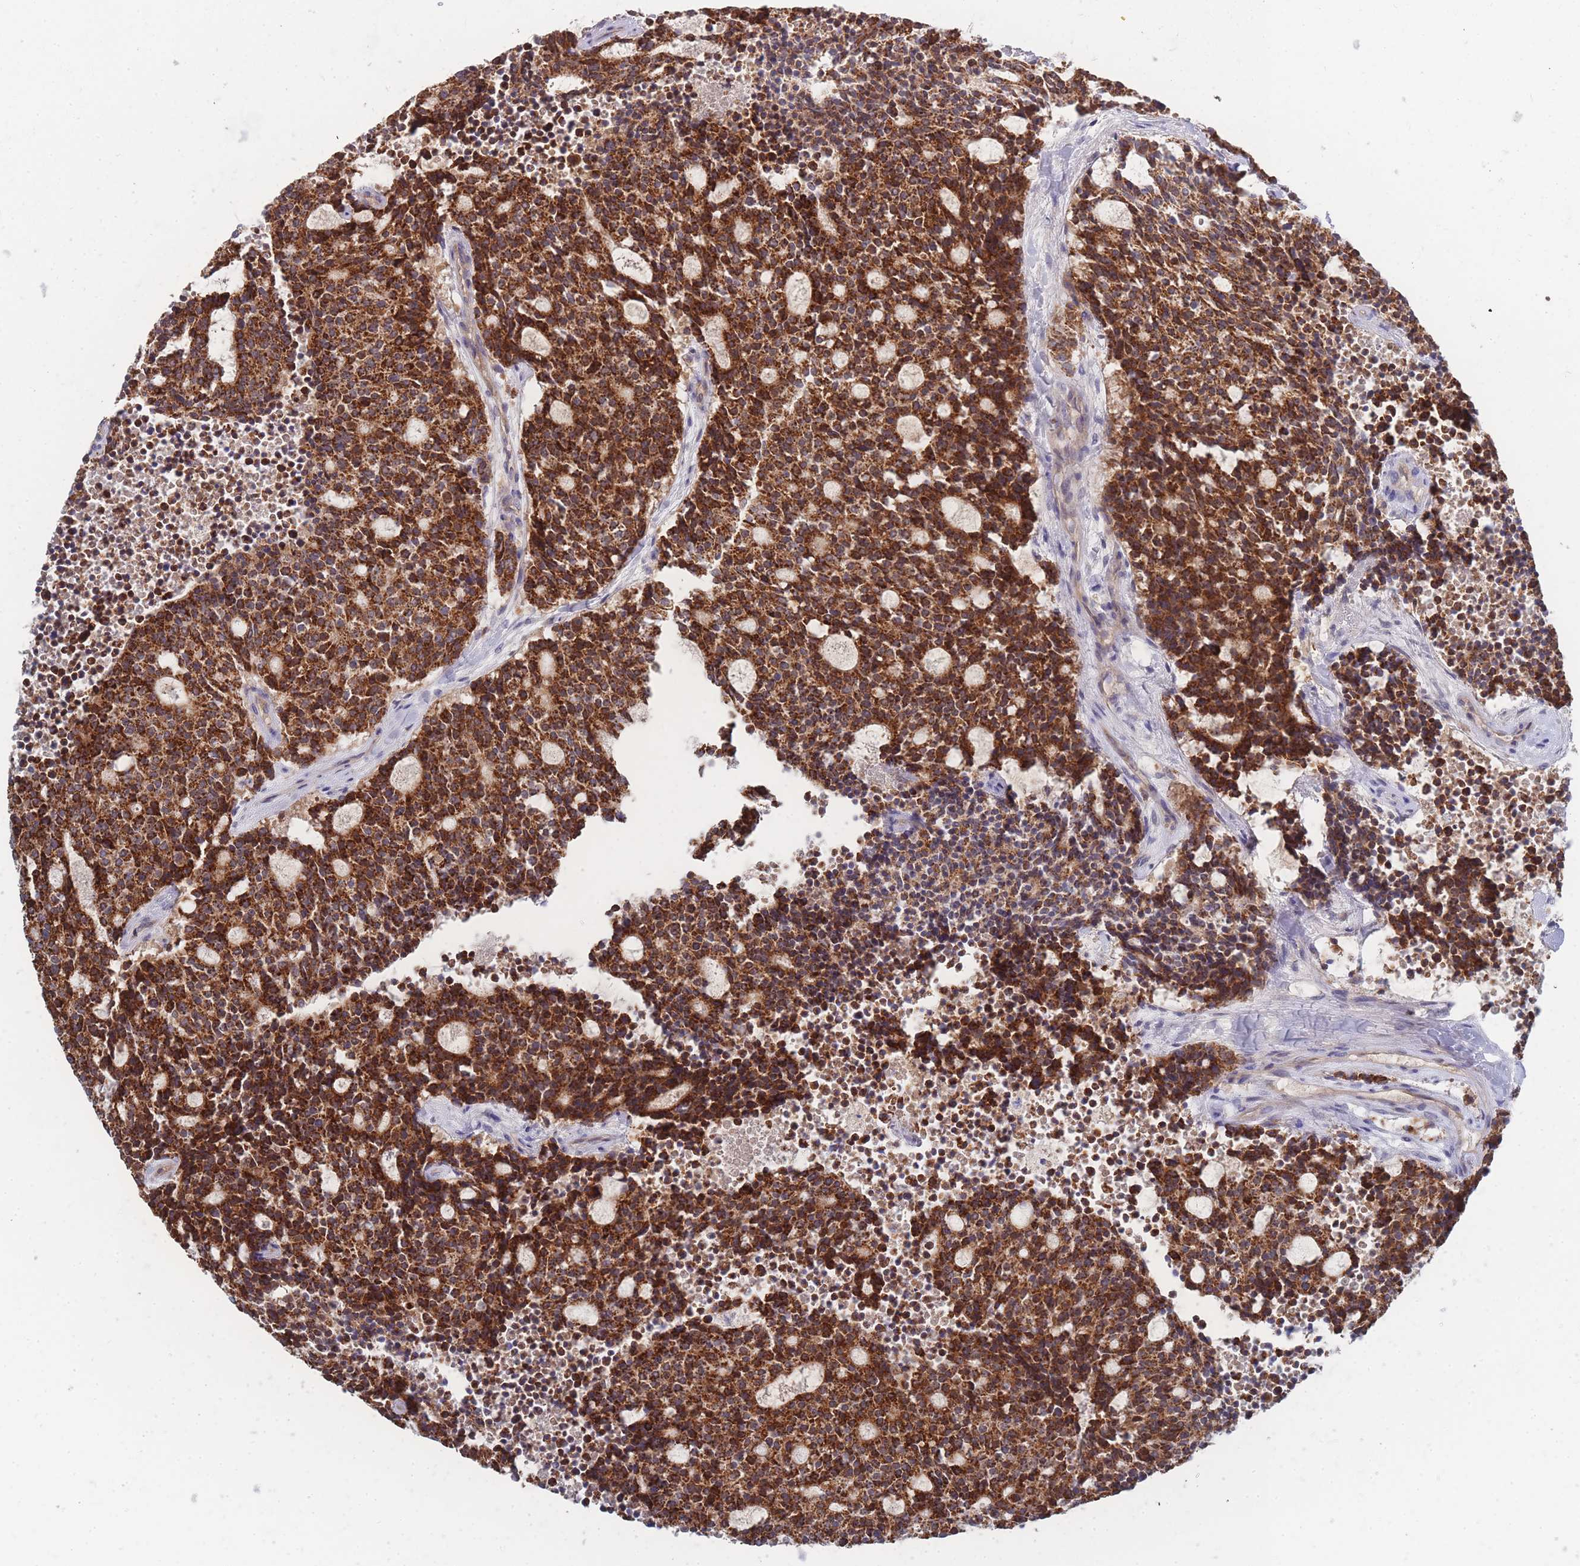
{"staining": {"intensity": "strong", "quantity": ">75%", "location": "cytoplasmic/membranous"}, "tissue": "carcinoid", "cell_type": "Tumor cells", "image_type": "cancer", "snomed": [{"axis": "morphology", "description": "Carcinoid, malignant, NOS"}, {"axis": "topography", "description": "Pancreas"}], "caption": "Immunohistochemistry (IHC) staining of carcinoid, which demonstrates high levels of strong cytoplasmic/membranous expression in approximately >75% of tumor cells indicating strong cytoplasmic/membranous protein expression. The staining was performed using DAB (brown) for protein detection and nuclei were counterstained in hematoxylin (blue).", "gene": "NUB1", "patient": {"sex": "female", "age": 54}}